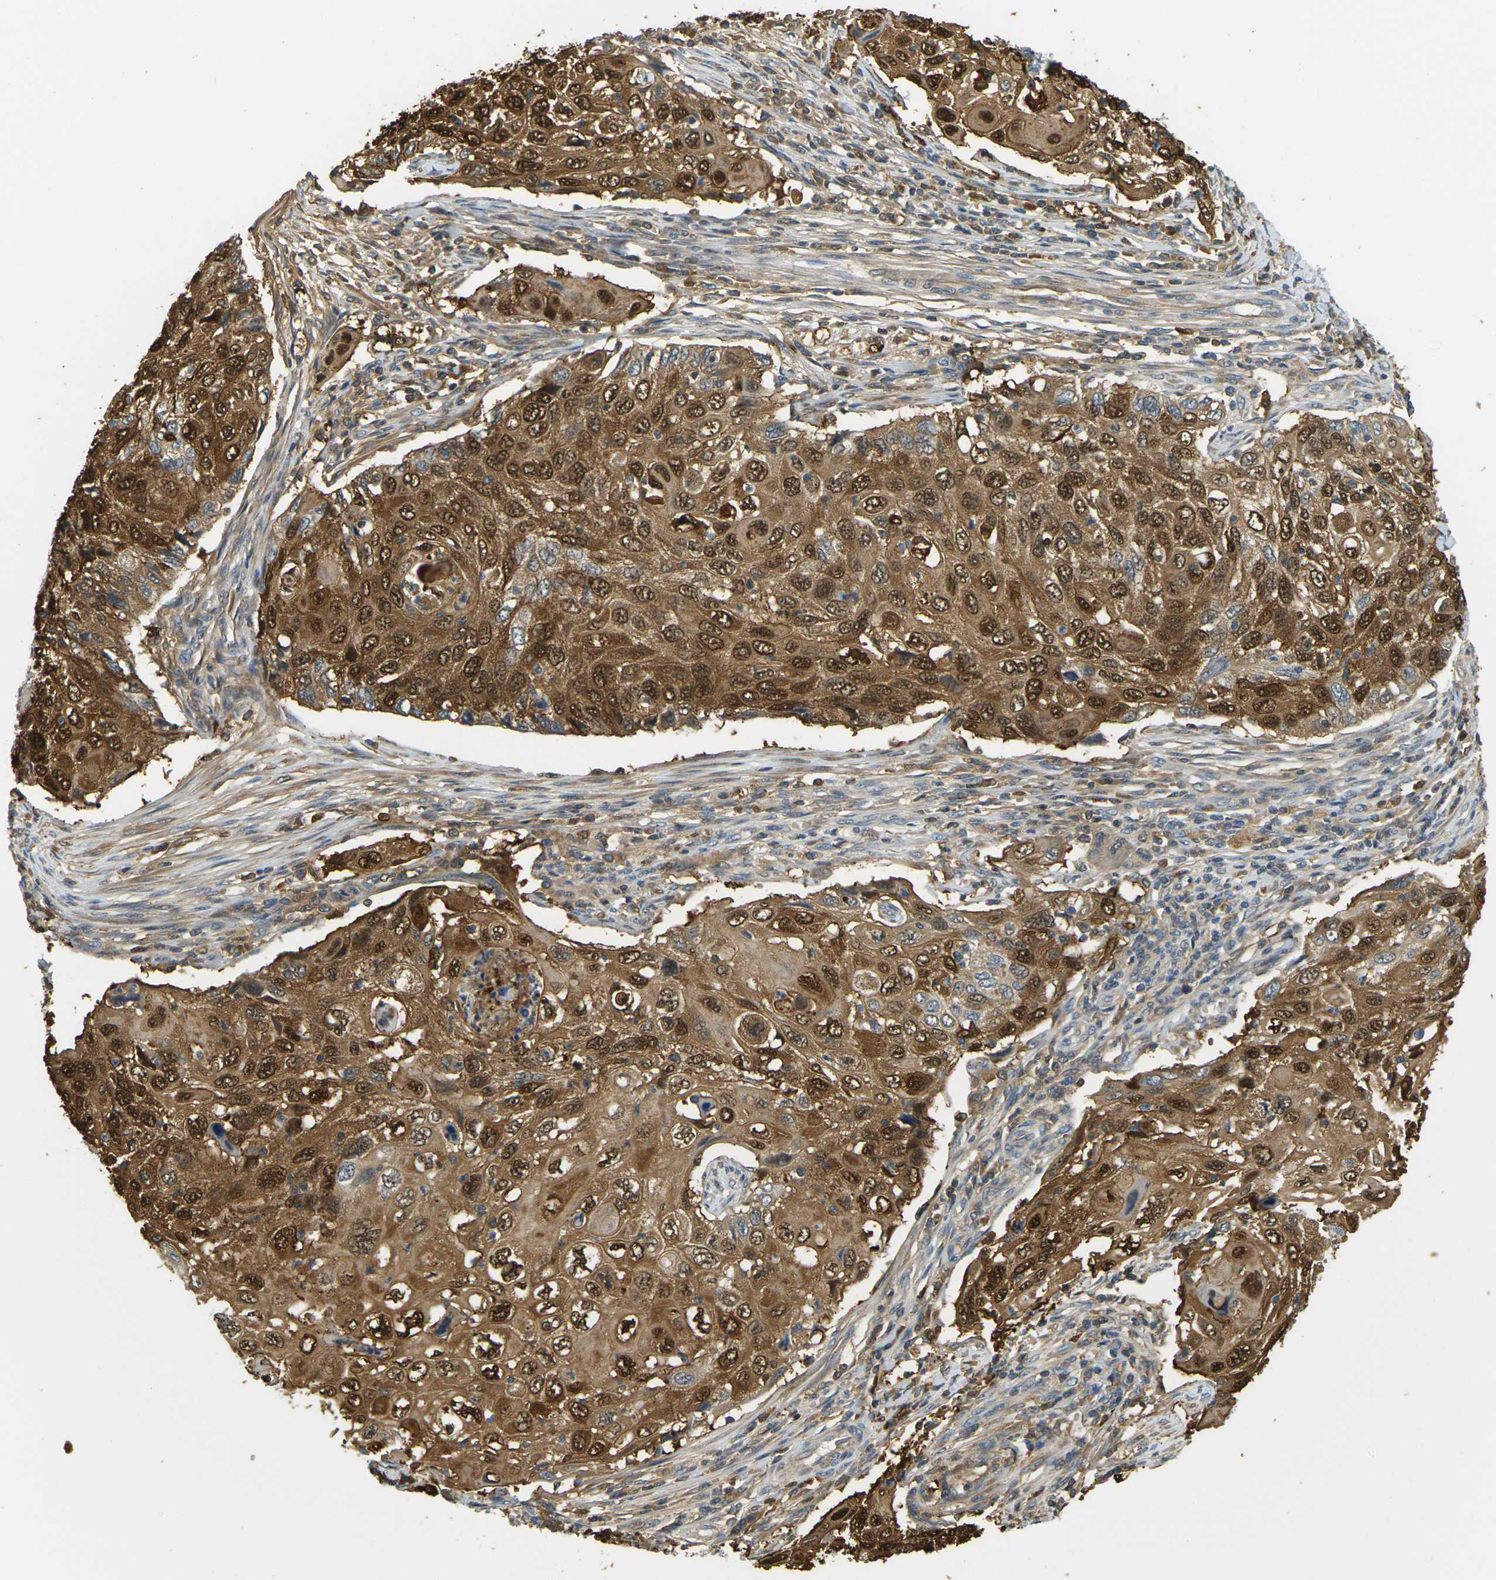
{"staining": {"intensity": "strong", "quantity": ">75%", "location": "cytoplasmic/membranous,nuclear"}, "tissue": "cervical cancer", "cell_type": "Tumor cells", "image_type": "cancer", "snomed": [{"axis": "morphology", "description": "Squamous cell carcinoma, NOS"}, {"axis": "topography", "description": "Cervix"}], "caption": "There is high levels of strong cytoplasmic/membranous and nuclear expression in tumor cells of cervical cancer (squamous cell carcinoma), as demonstrated by immunohistochemical staining (brown color).", "gene": "KLHL8", "patient": {"sex": "female", "age": 70}}